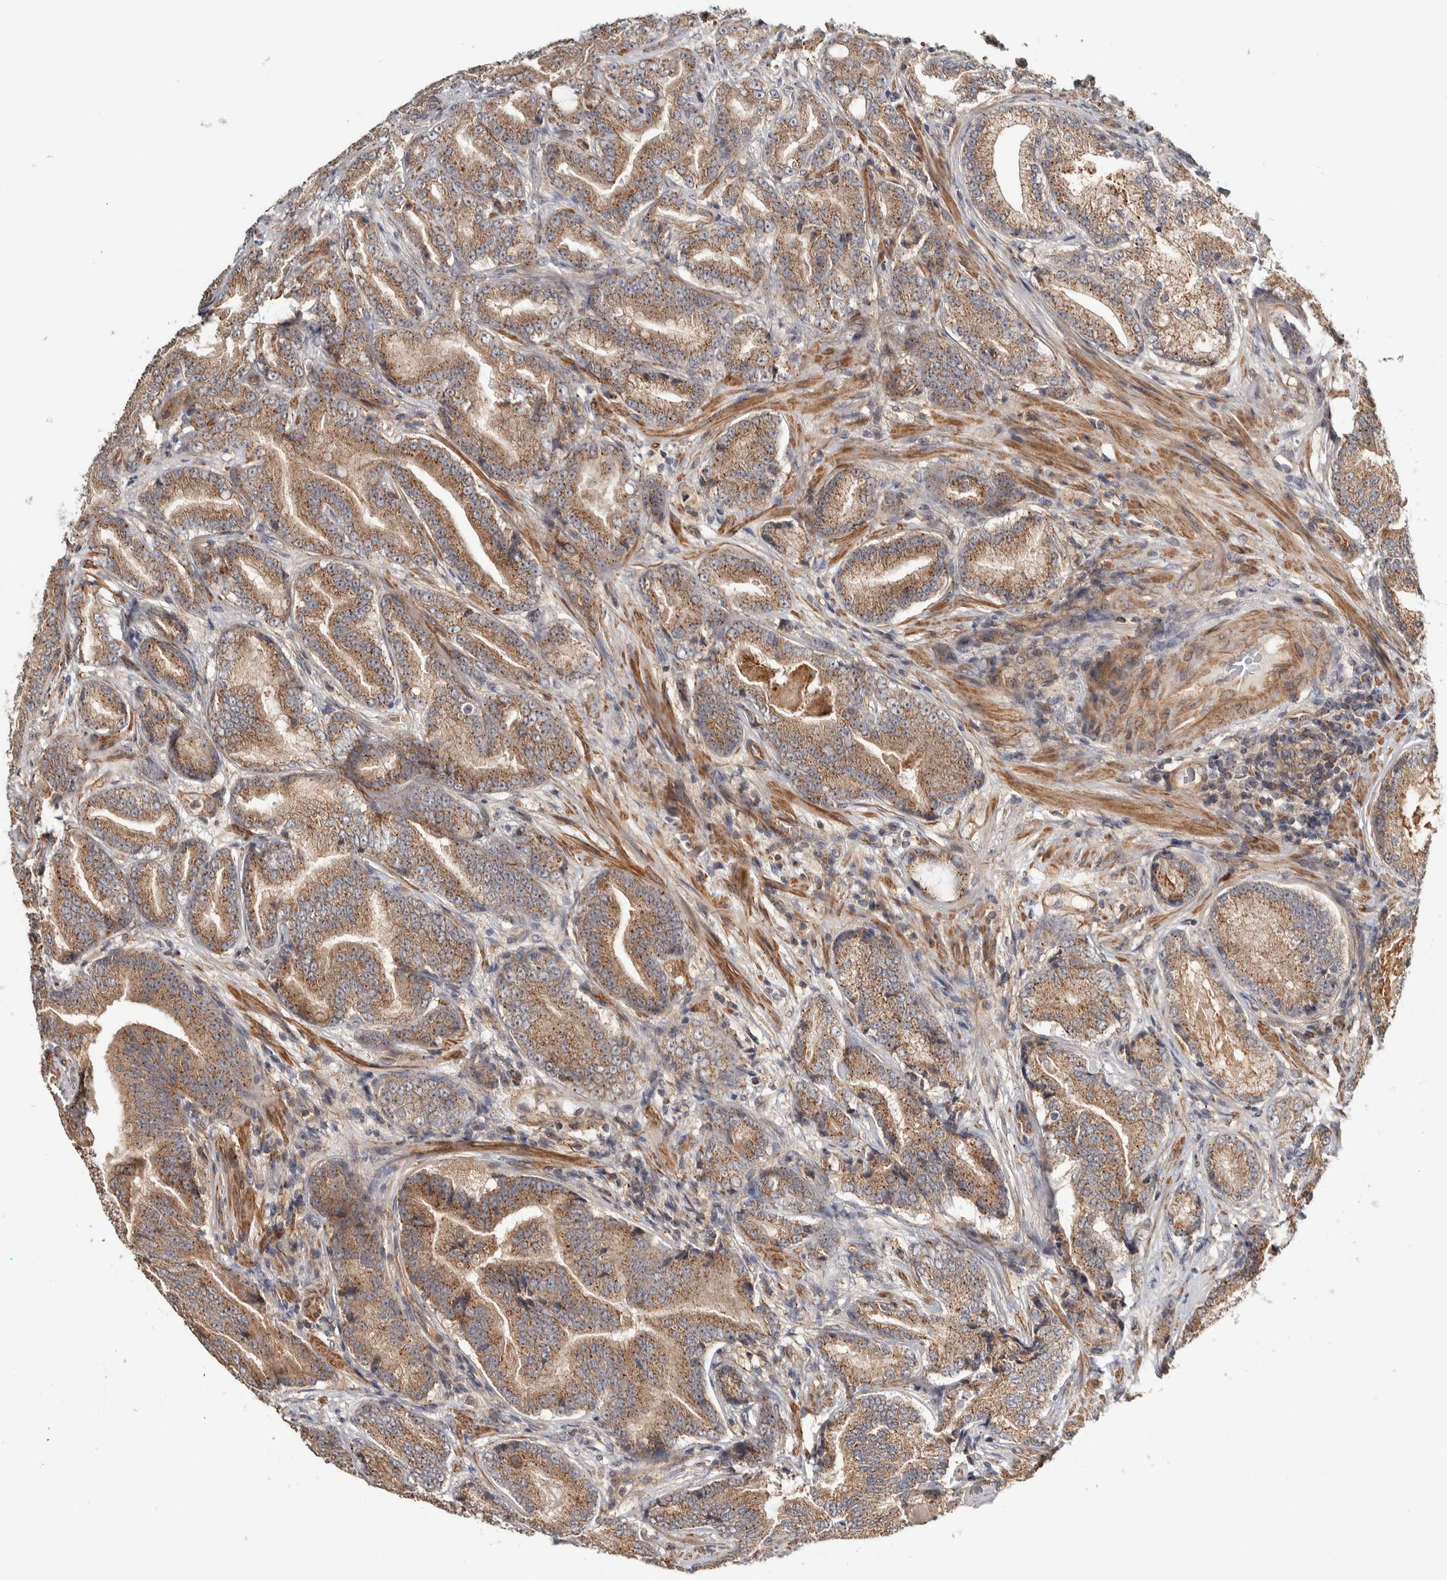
{"staining": {"intensity": "moderate", "quantity": ">75%", "location": "cytoplasmic/membranous"}, "tissue": "prostate cancer", "cell_type": "Tumor cells", "image_type": "cancer", "snomed": [{"axis": "morphology", "description": "Adenocarcinoma, High grade"}, {"axis": "topography", "description": "Prostate"}], "caption": "Protein staining of adenocarcinoma (high-grade) (prostate) tissue demonstrates moderate cytoplasmic/membranous positivity in about >75% of tumor cells.", "gene": "TBC1D31", "patient": {"sex": "male", "age": 55}}